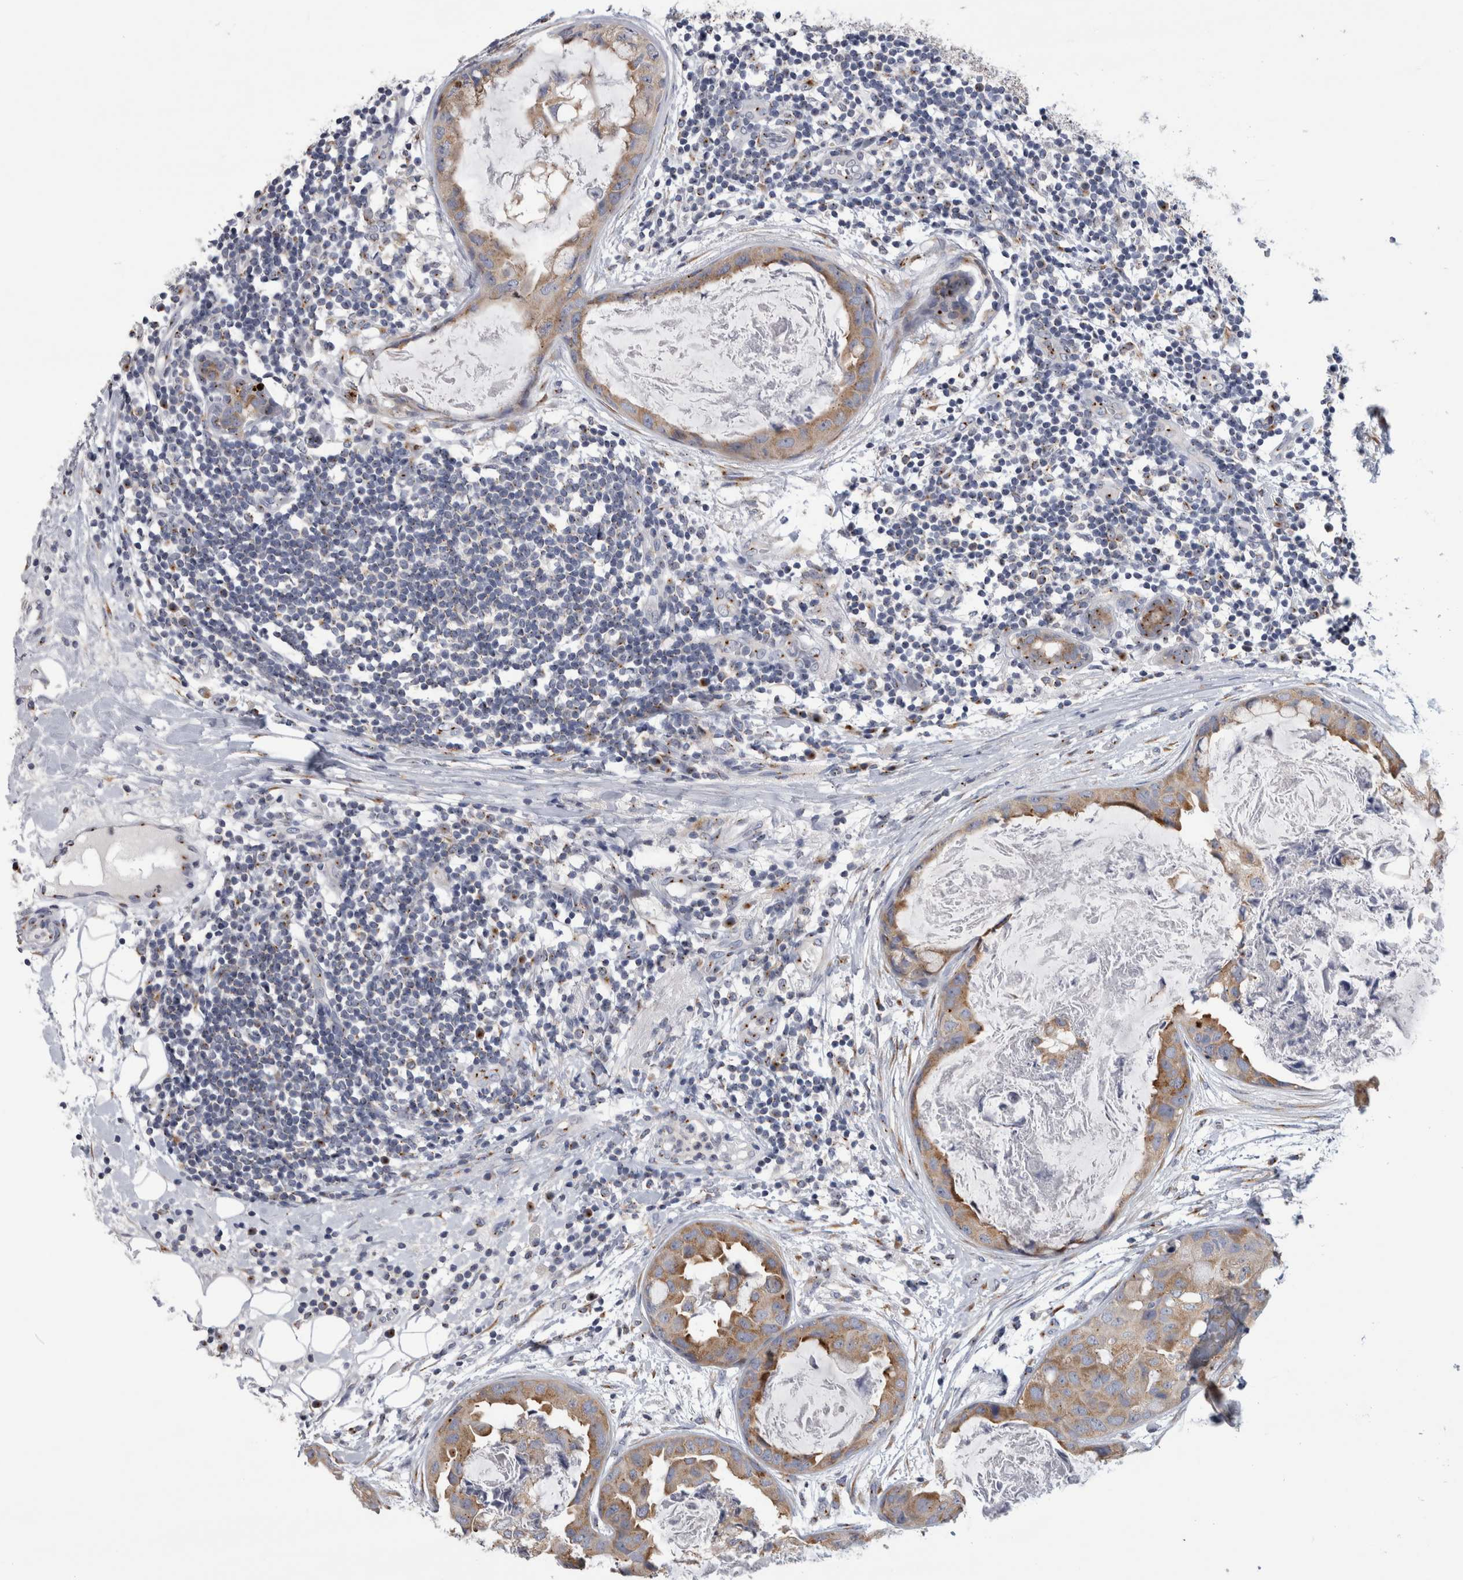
{"staining": {"intensity": "moderate", "quantity": ">75%", "location": "cytoplasmic/membranous"}, "tissue": "breast cancer", "cell_type": "Tumor cells", "image_type": "cancer", "snomed": [{"axis": "morphology", "description": "Duct carcinoma"}, {"axis": "topography", "description": "Breast"}], "caption": "Tumor cells demonstrate medium levels of moderate cytoplasmic/membranous positivity in approximately >75% of cells in infiltrating ductal carcinoma (breast).", "gene": "AKAP9", "patient": {"sex": "female", "age": 40}}